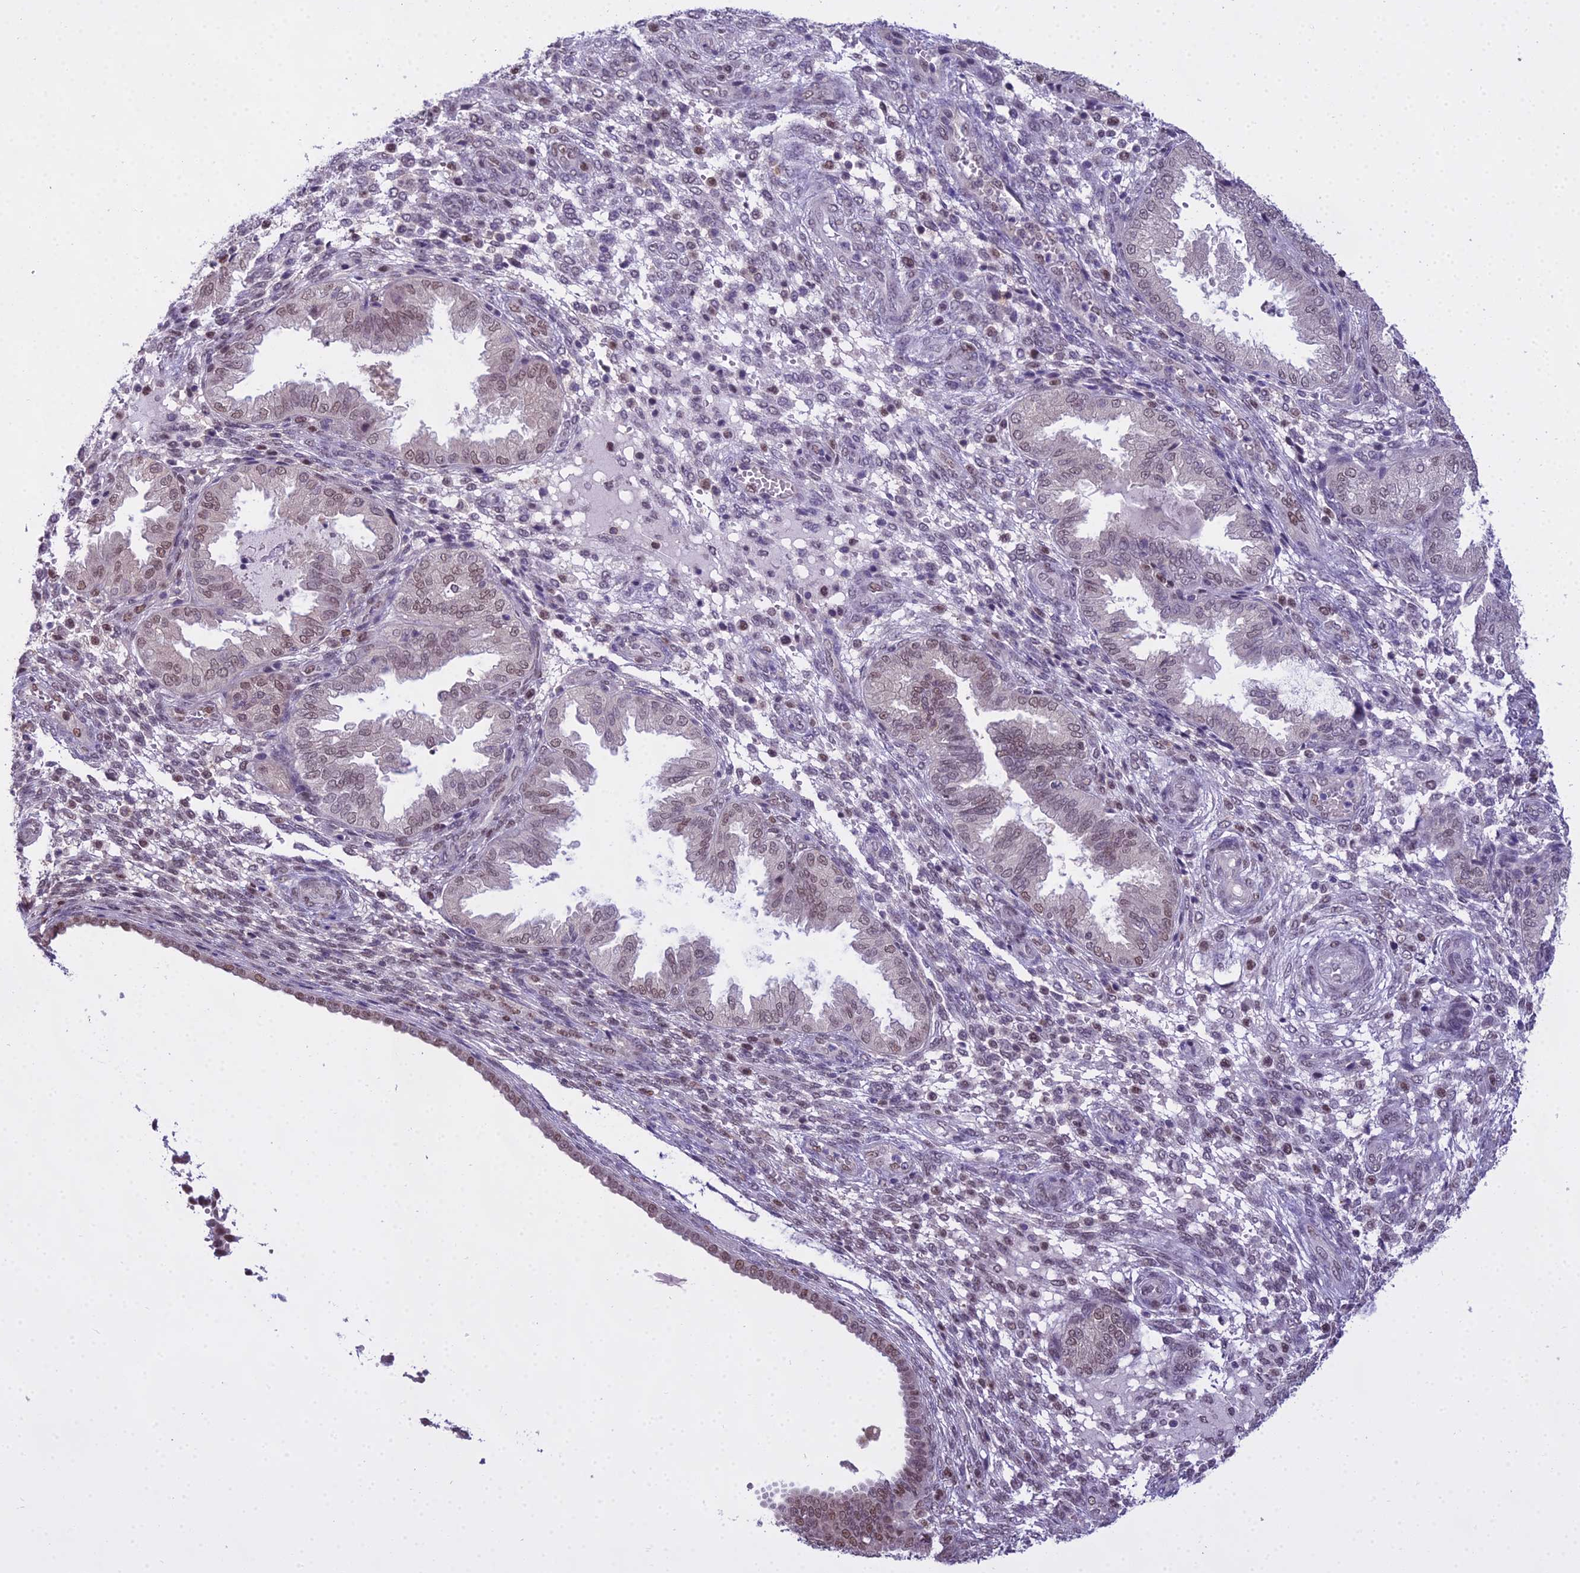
{"staining": {"intensity": "negative", "quantity": "none", "location": "none"}, "tissue": "endometrium", "cell_type": "Cells in endometrial stroma", "image_type": "normal", "snomed": [{"axis": "morphology", "description": "Normal tissue, NOS"}, {"axis": "topography", "description": "Endometrium"}], "caption": "Immunohistochemistry (IHC) of unremarkable endometrium displays no staining in cells in endometrial stroma.", "gene": "MAT2A", "patient": {"sex": "female", "age": 33}}